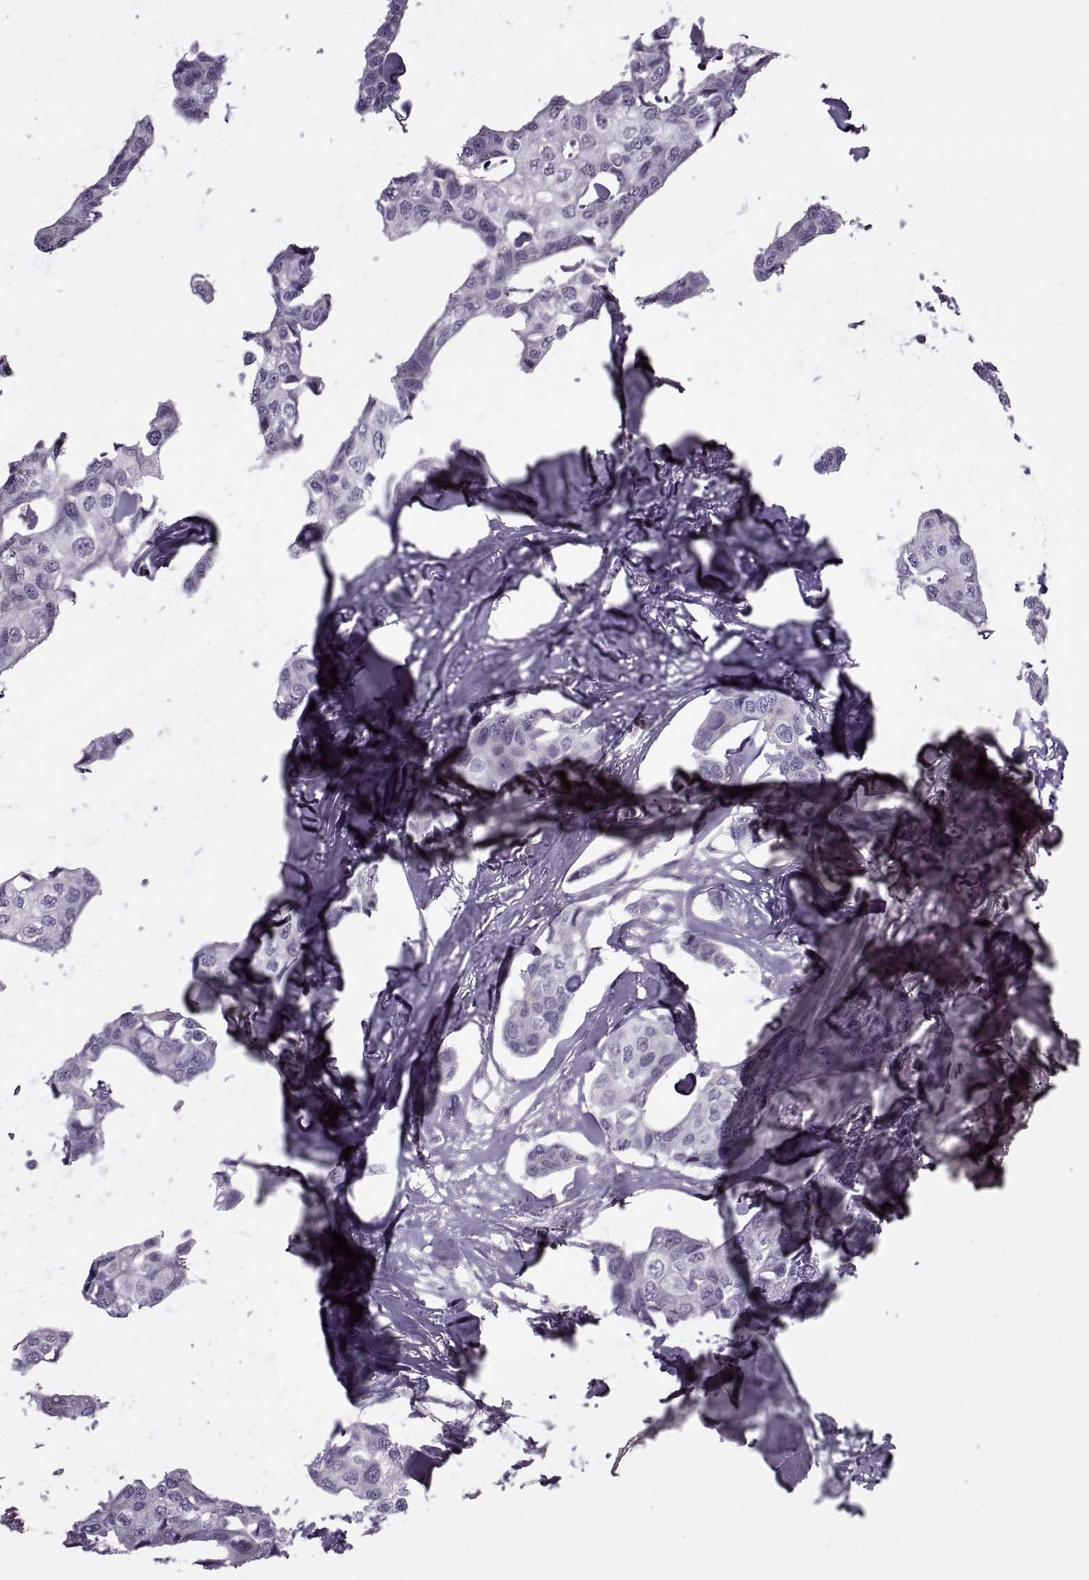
{"staining": {"intensity": "negative", "quantity": "none", "location": "none"}, "tissue": "breast cancer", "cell_type": "Tumor cells", "image_type": "cancer", "snomed": [{"axis": "morphology", "description": "Duct carcinoma"}, {"axis": "topography", "description": "Breast"}], "caption": "Human breast cancer (invasive ductal carcinoma) stained for a protein using IHC demonstrates no staining in tumor cells.", "gene": "PRSS37", "patient": {"sex": "female", "age": 80}}